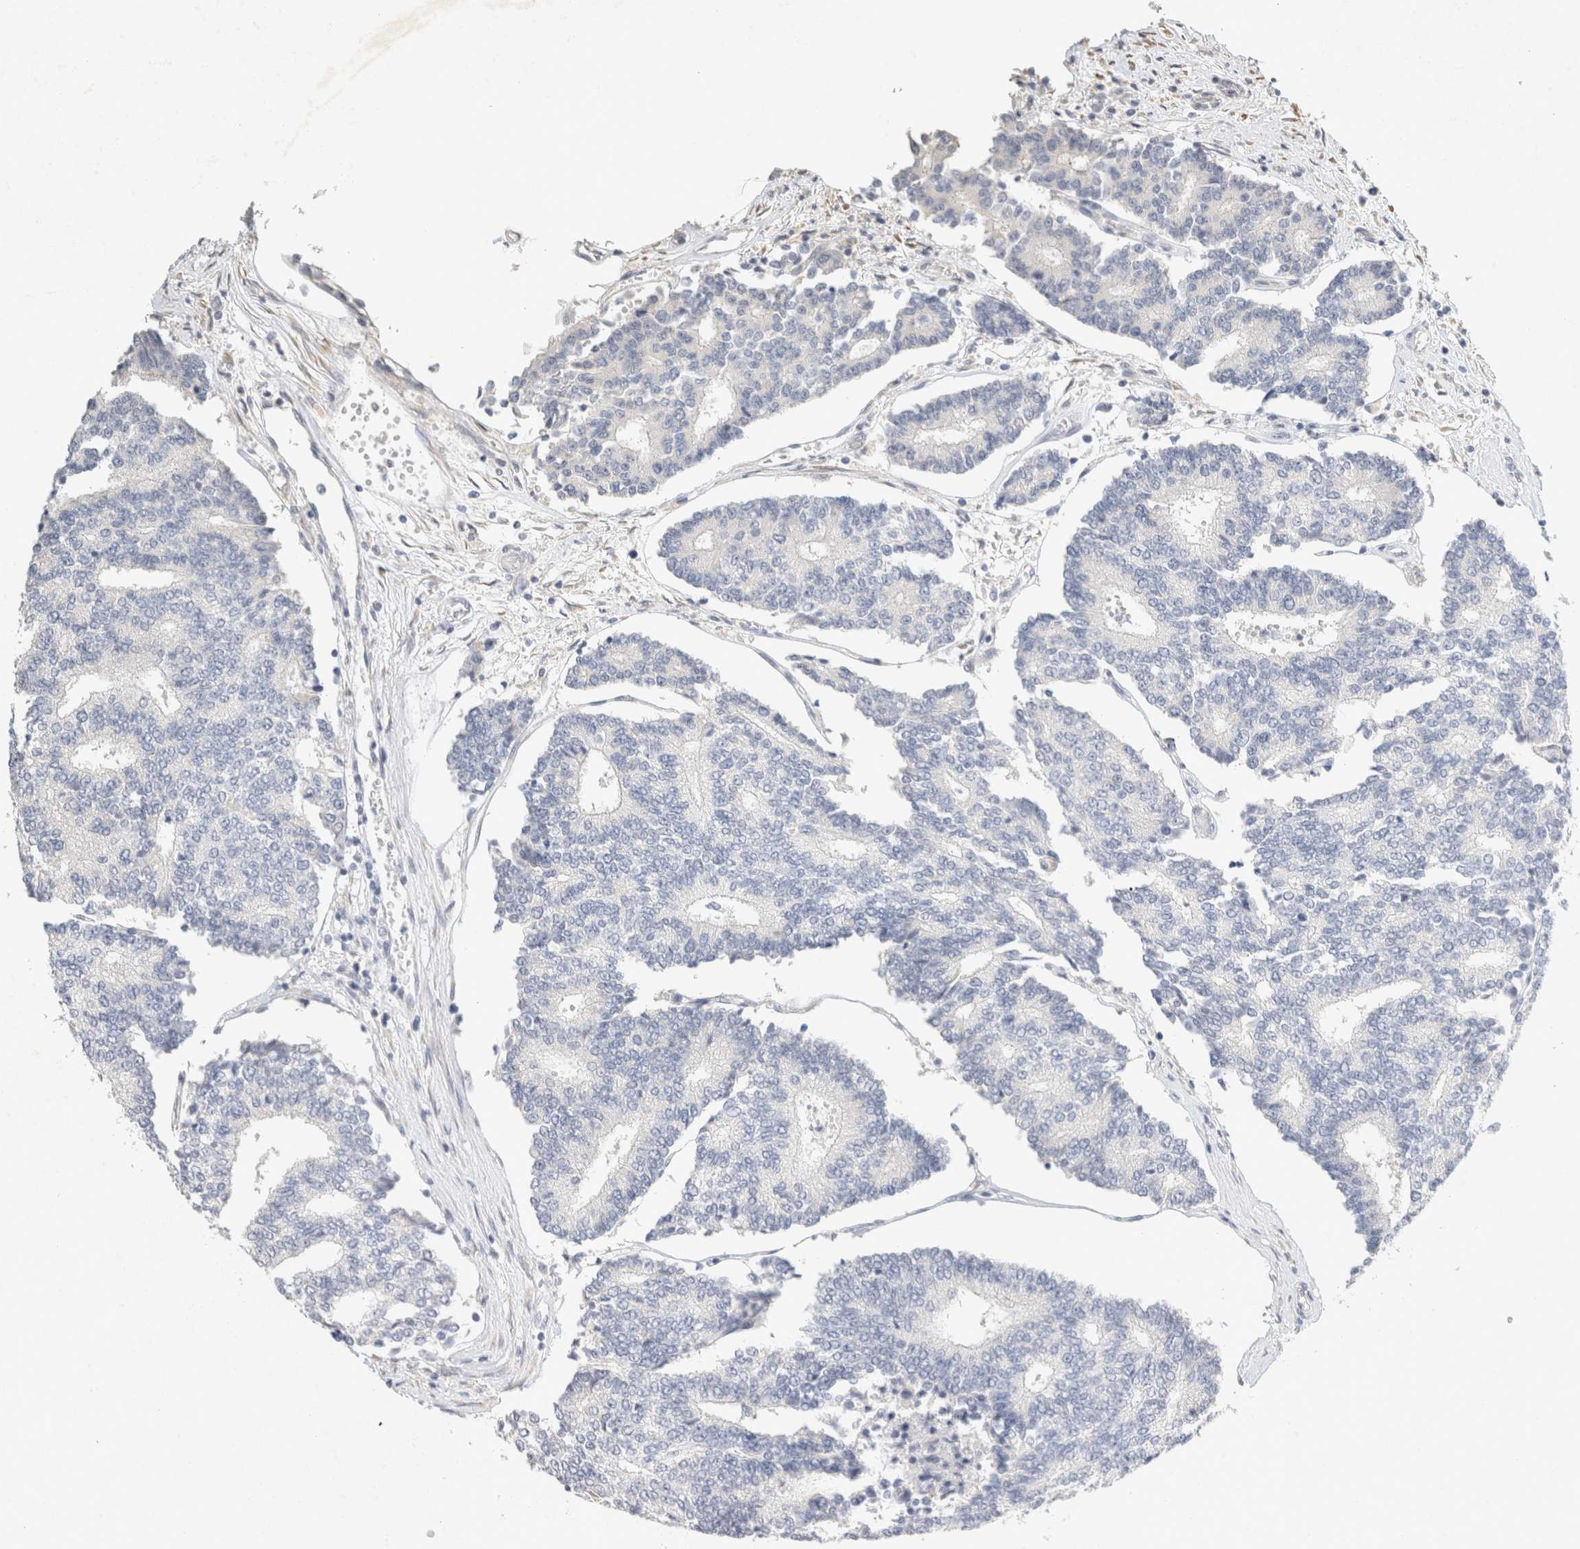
{"staining": {"intensity": "negative", "quantity": "none", "location": "none"}, "tissue": "prostate cancer", "cell_type": "Tumor cells", "image_type": "cancer", "snomed": [{"axis": "morphology", "description": "Normal tissue, NOS"}, {"axis": "morphology", "description": "Adenocarcinoma, High grade"}, {"axis": "topography", "description": "Prostate"}, {"axis": "topography", "description": "Seminal veicle"}], "caption": "This is an immunohistochemistry photomicrograph of human prostate cancer. There is no positivity in tumor cells.", "gene": "NEFM", "patient": {"sex": "male", "age": 55}}